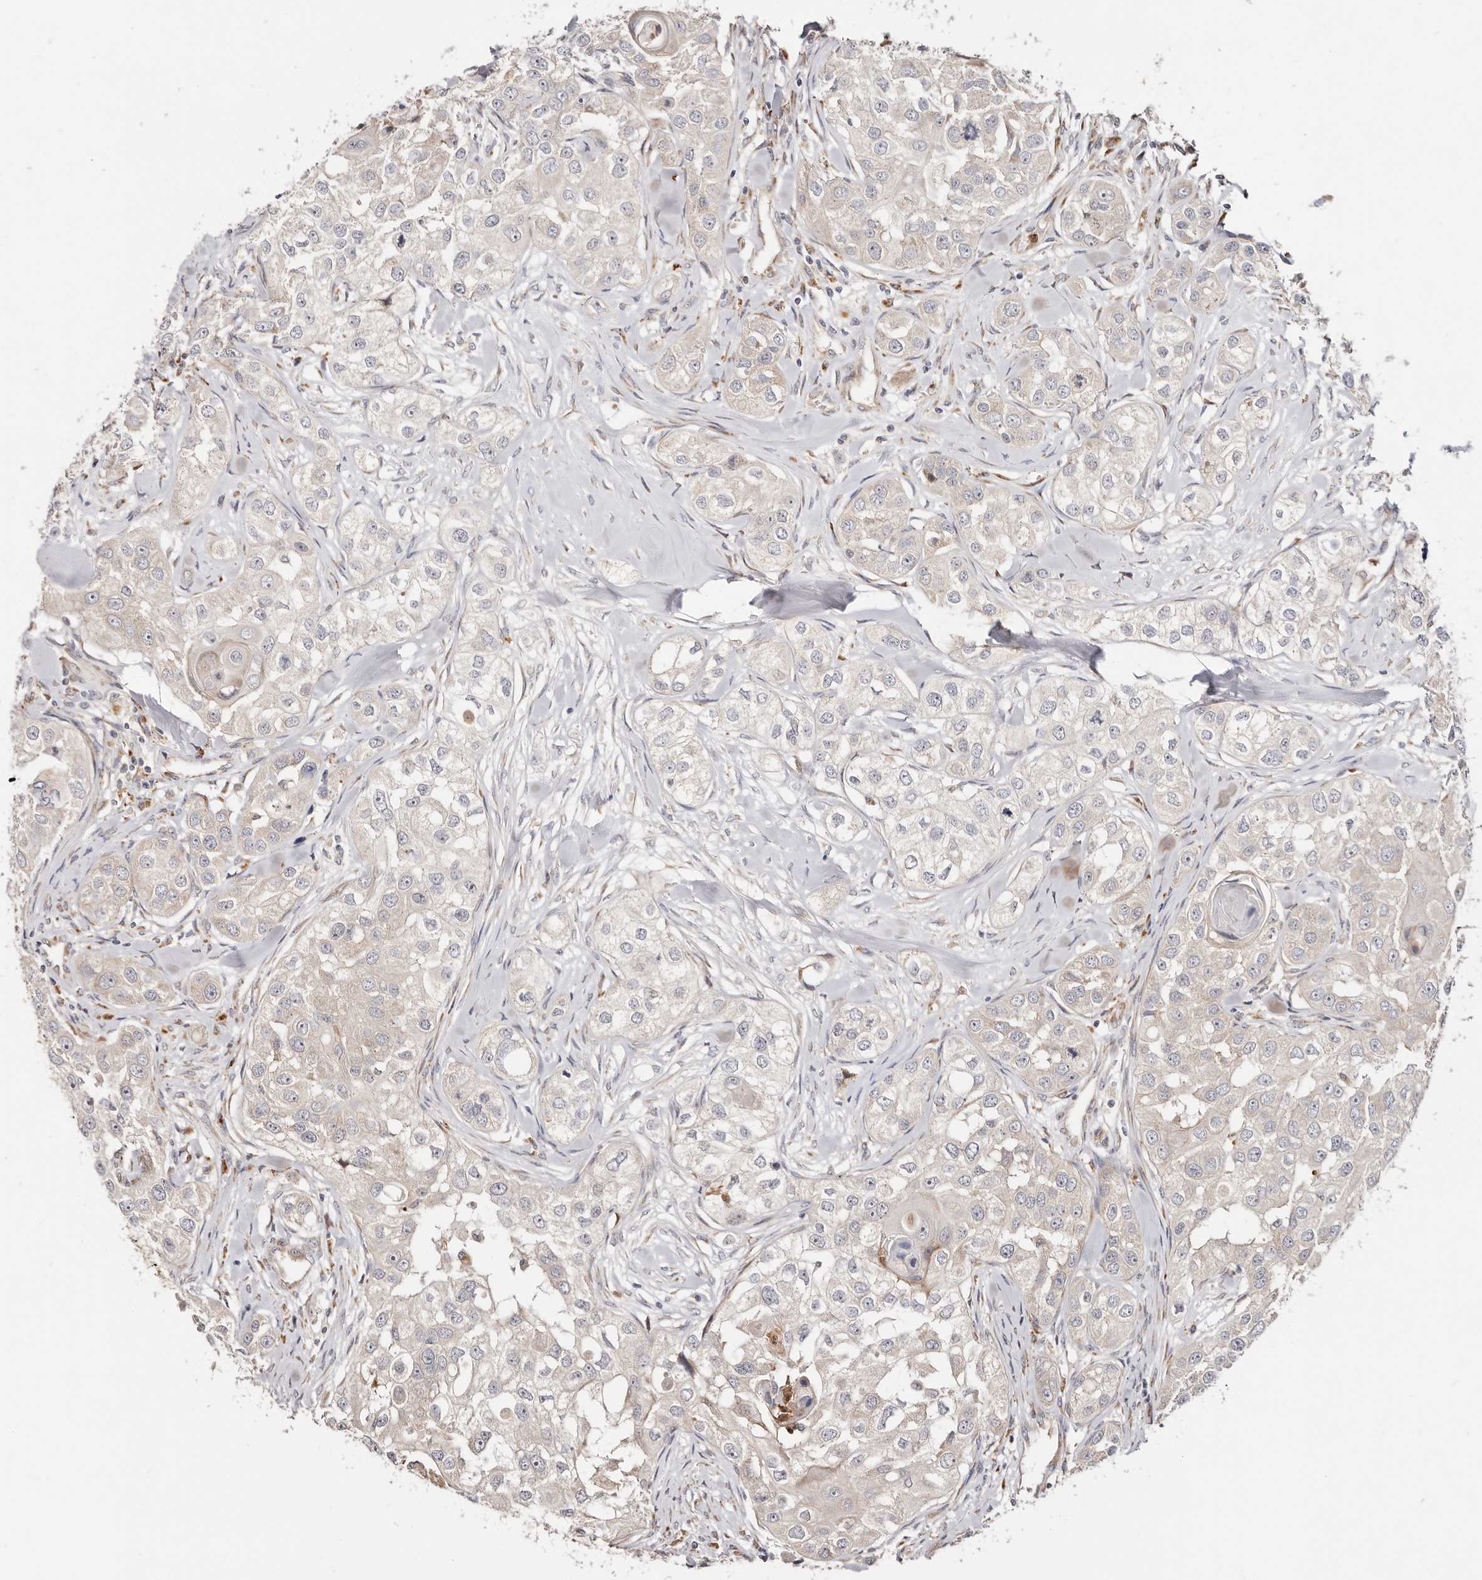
{"staining": {"intensity": "negative", "quantity": "none", "location": "none"}, "tissue": "head and neck cancer", "cell_type": "Tumor cells", "image_type": "cancer", "snomed": [{"axis": "morphology", "description": "Normal tissue, NOS"}, {"axis": "morphology", "description": "Squamous cell carcinoma, NOS"}, {"axis": "topography", "description": "Skeletal muscle"}, {"axis": "topography", "description": "Head-Neck"}], "caption": "Immunohistochemistry (IHC) photomicrograph of neoplastic tissue: head and neck cancer (squamous cell carcinoma) stained with DAB displays no significant protein expression in tumor cells.", "gene": "BCL2L15", "patient": {"sex": "male", "age": 51}}